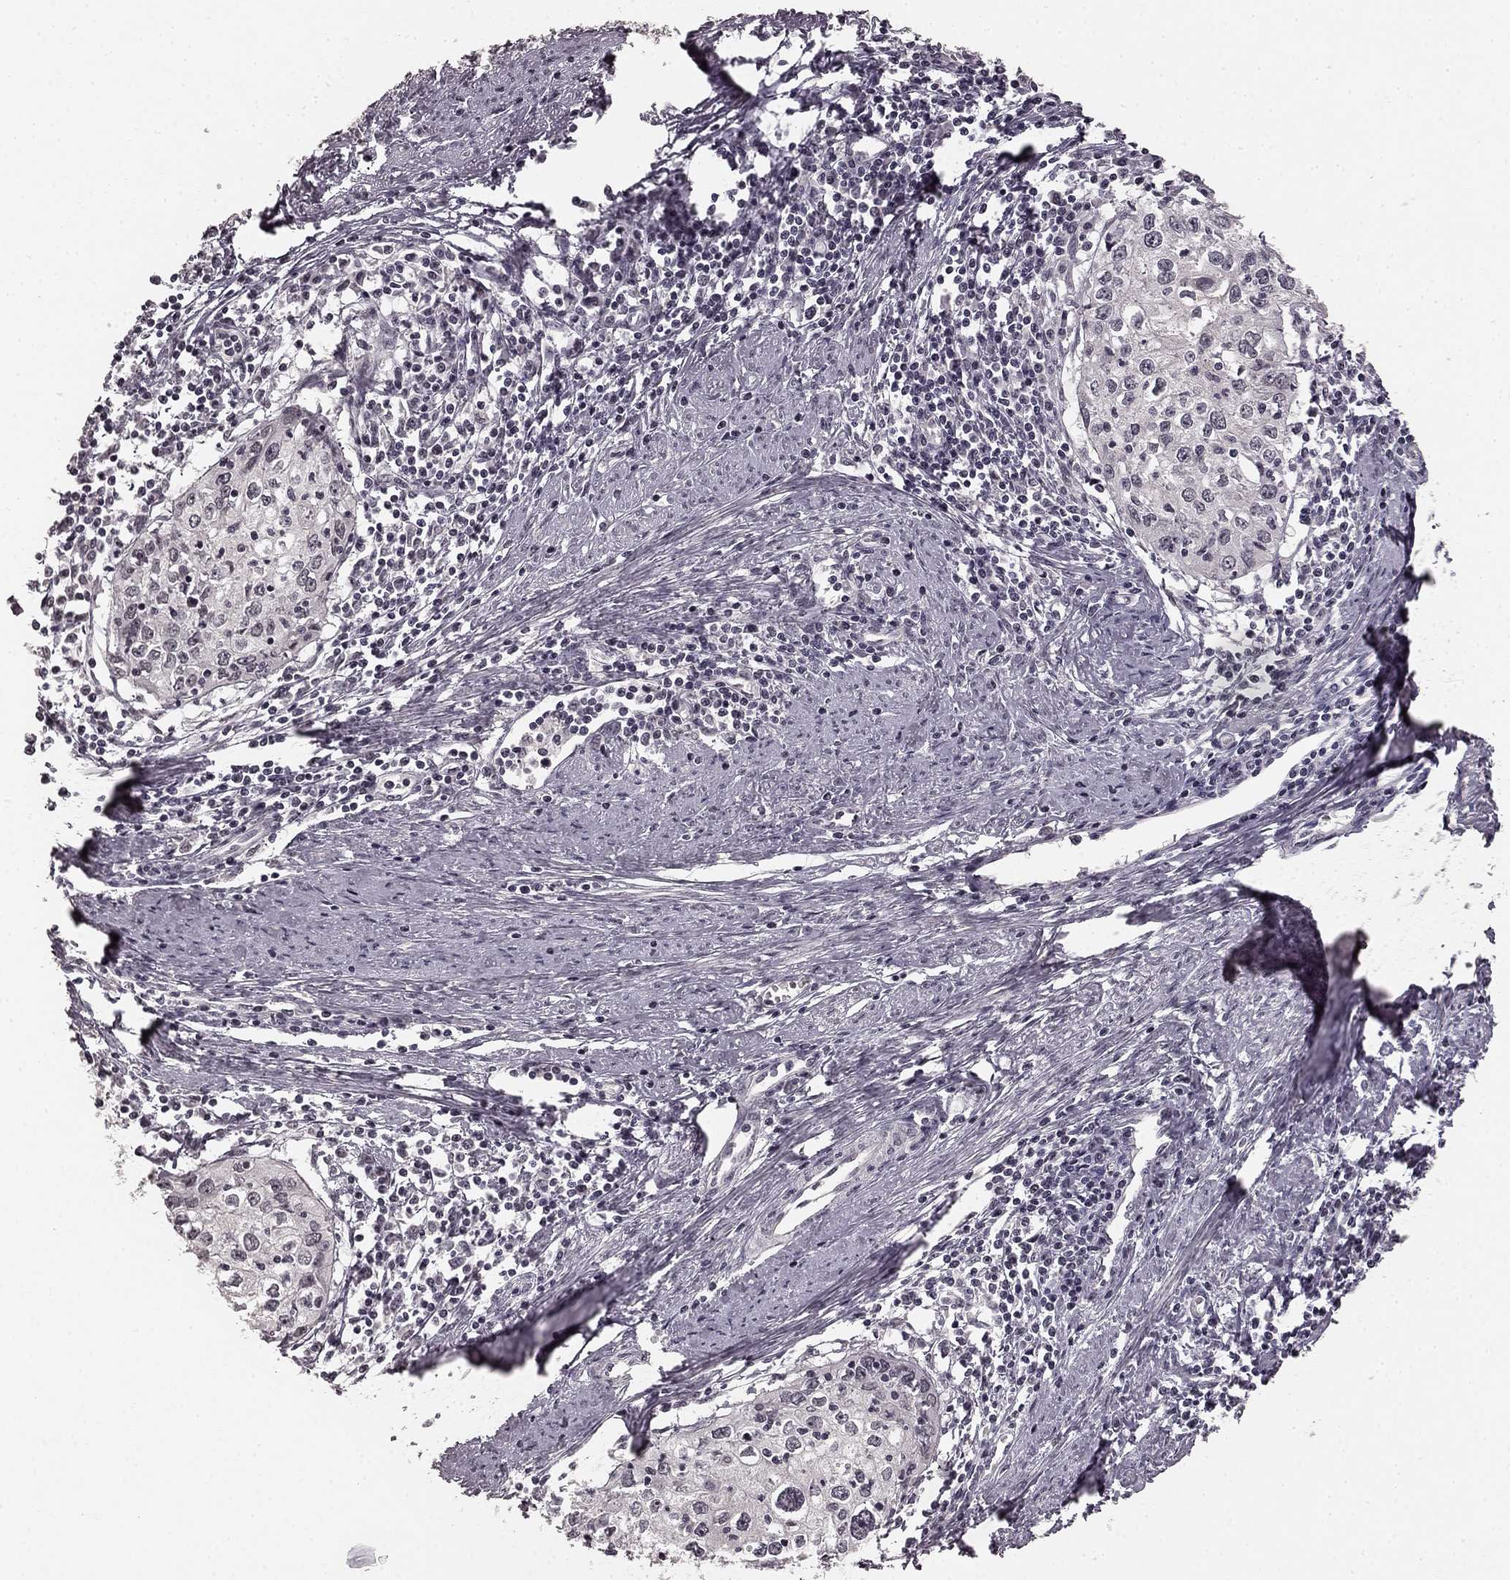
{"staining": {"intensity": "negative", "quantity": "none", "location": "none"}, "tissue": "cervical cancer", "cell_type": "Tumor cells", "image_type": "cancer", "snomed": [{"axis": "morphology", "description": "Squamous cell carcinoma, NOS"}, {"axis": "topography", "description": "Cervix"}], "caption": "DAB immunohistochemical staining of human squamous cell carcinoma (cervical) shows no significant staining in tumor cells.", "gene": "HCN4", "patient": {"sex": "female", "age": 40}}